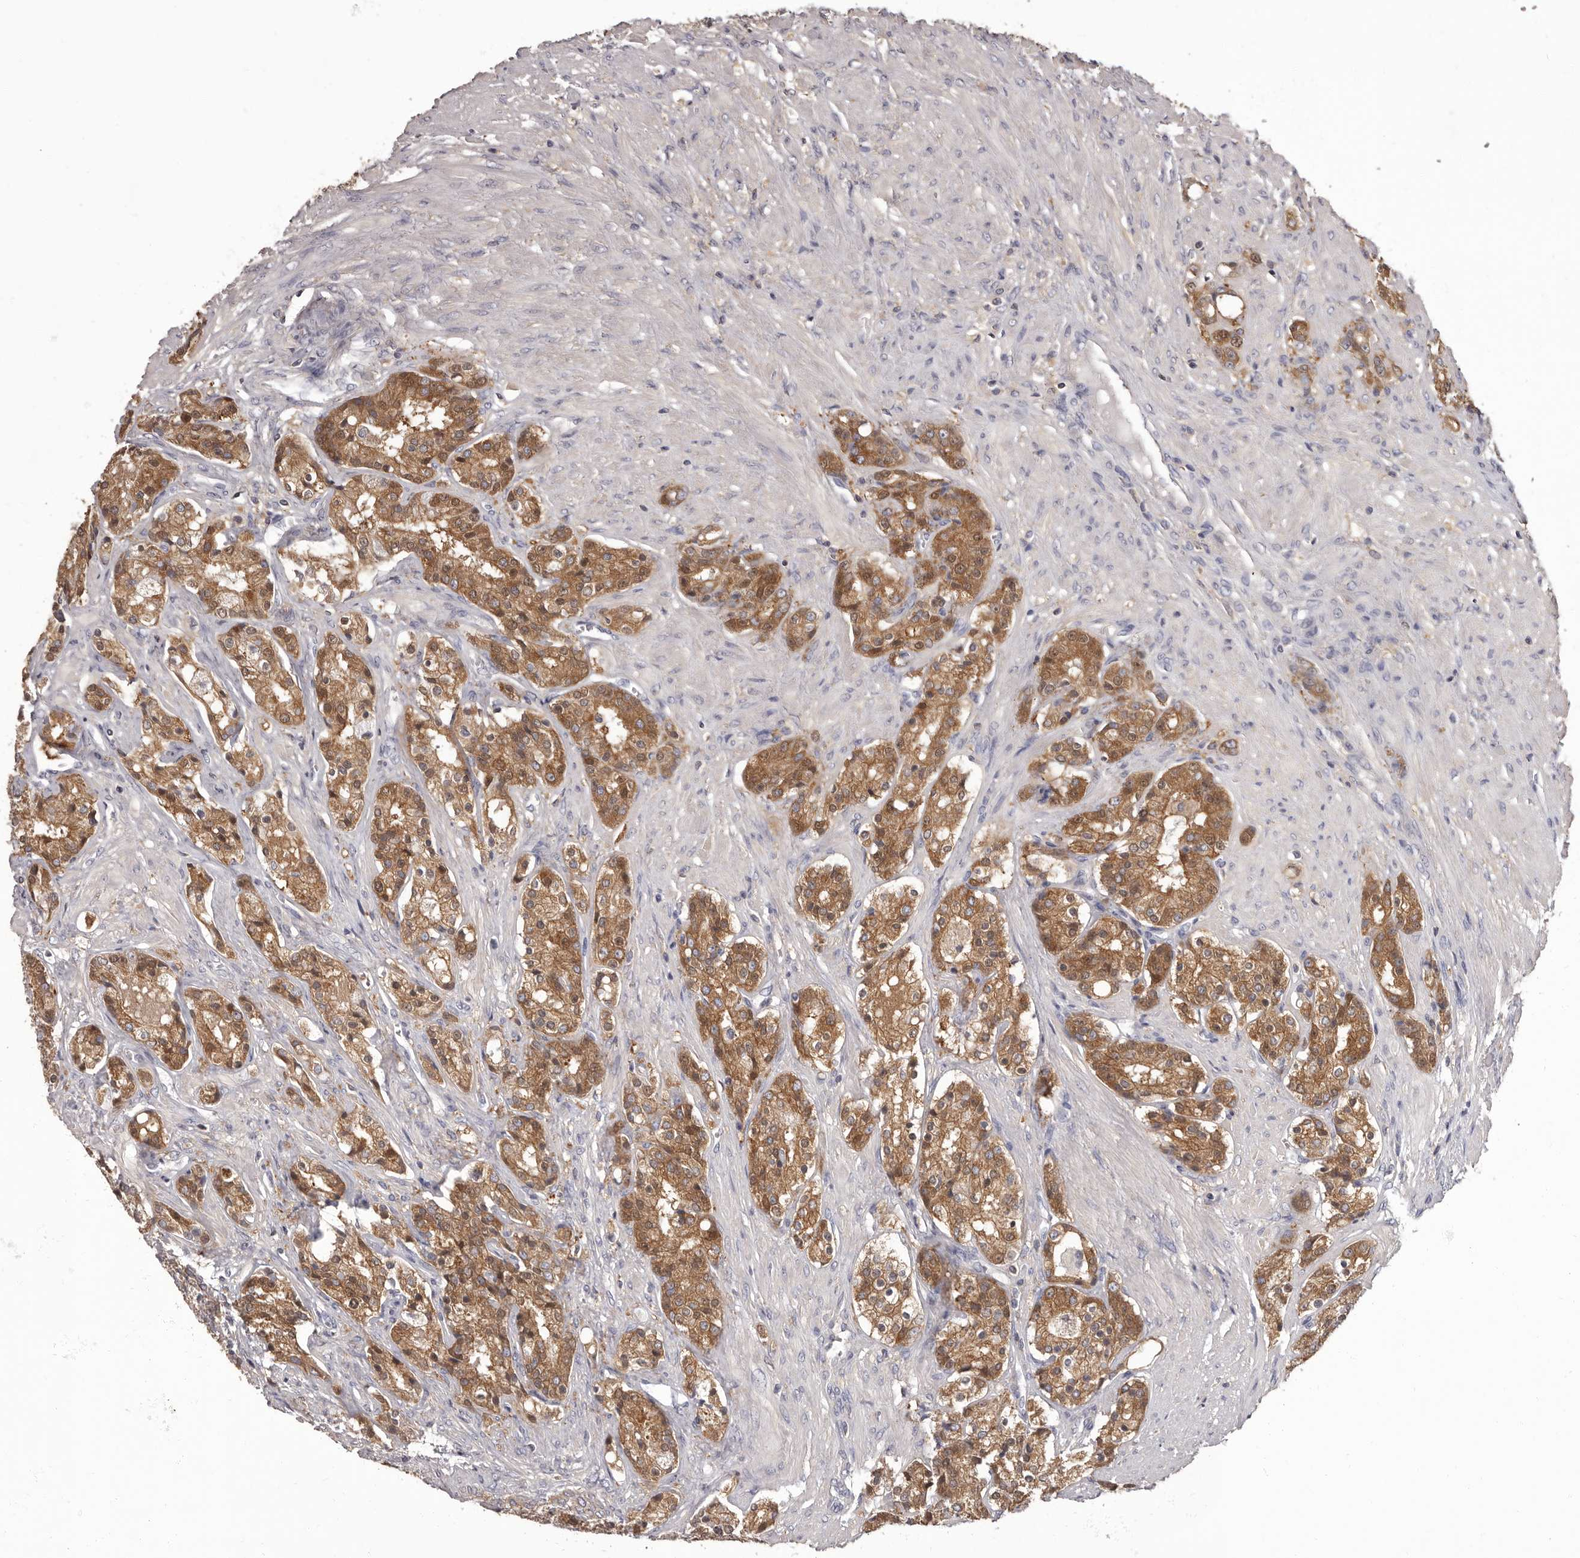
{"staining": {"intensity": "moderate", "quantity": ">75%", "location": "cytoplasmic/membranous"}, "tissue": "prostate cancer", "cell_type": "Tumor cells", "image_type": "cancer", "snomed": [{"axis": "morphology", "description": "Adenocarcinoma, High grade"}, {"axis": "topography", "description": "Prostate"}], "caption": "This photomicrograph shows immunohistochemistry staining of human prostate cancer, with medium moderate cytoplasmic/membranous staining in about >75% of tumor cells.", "gene": "APEH", "patient": {"sex": "male", "age": 60}}